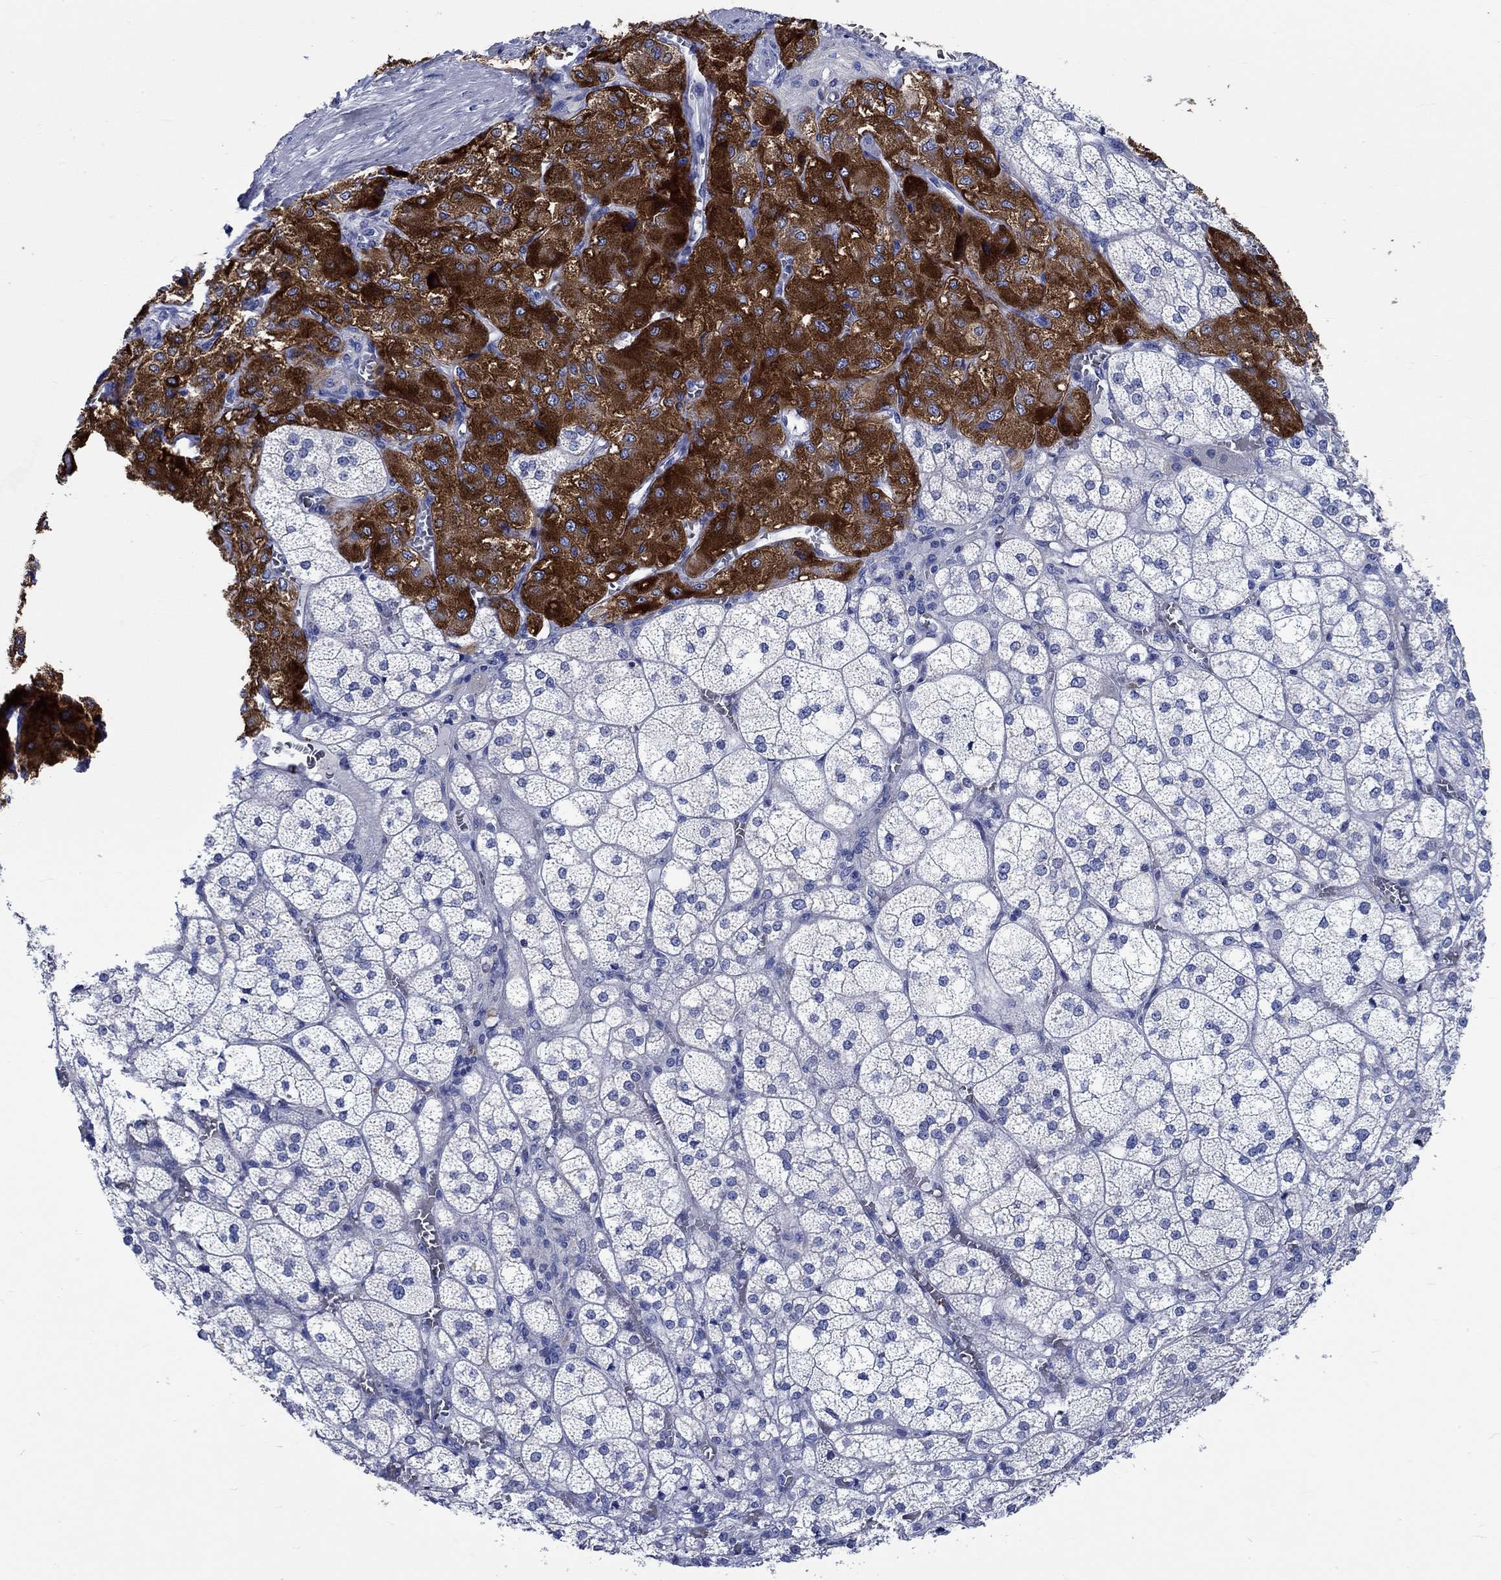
{"staining": {"intensity": "strong", "quantity": "25%-75%", "location": "cytoplasmic/membranous"}, "tissue": "adrenal gland", "cell_type": "Glandular cells", "image_type": "normal", "snomed": [{"axis": "morphology", "description": "Normal tissue, NOS"}, {"axis": "topography", "description": "Adrenal gland"}], "caption": "Protein analysis of benign adrenal gland reveals strong cytoplasmic/membranous staining in approximately 25%-75% of glandular cells. (Brightfield microscopy of DAB IHC at high magnification).", "gene": "PTPRN2", "patient": {"sex": "female", "age": 60}}